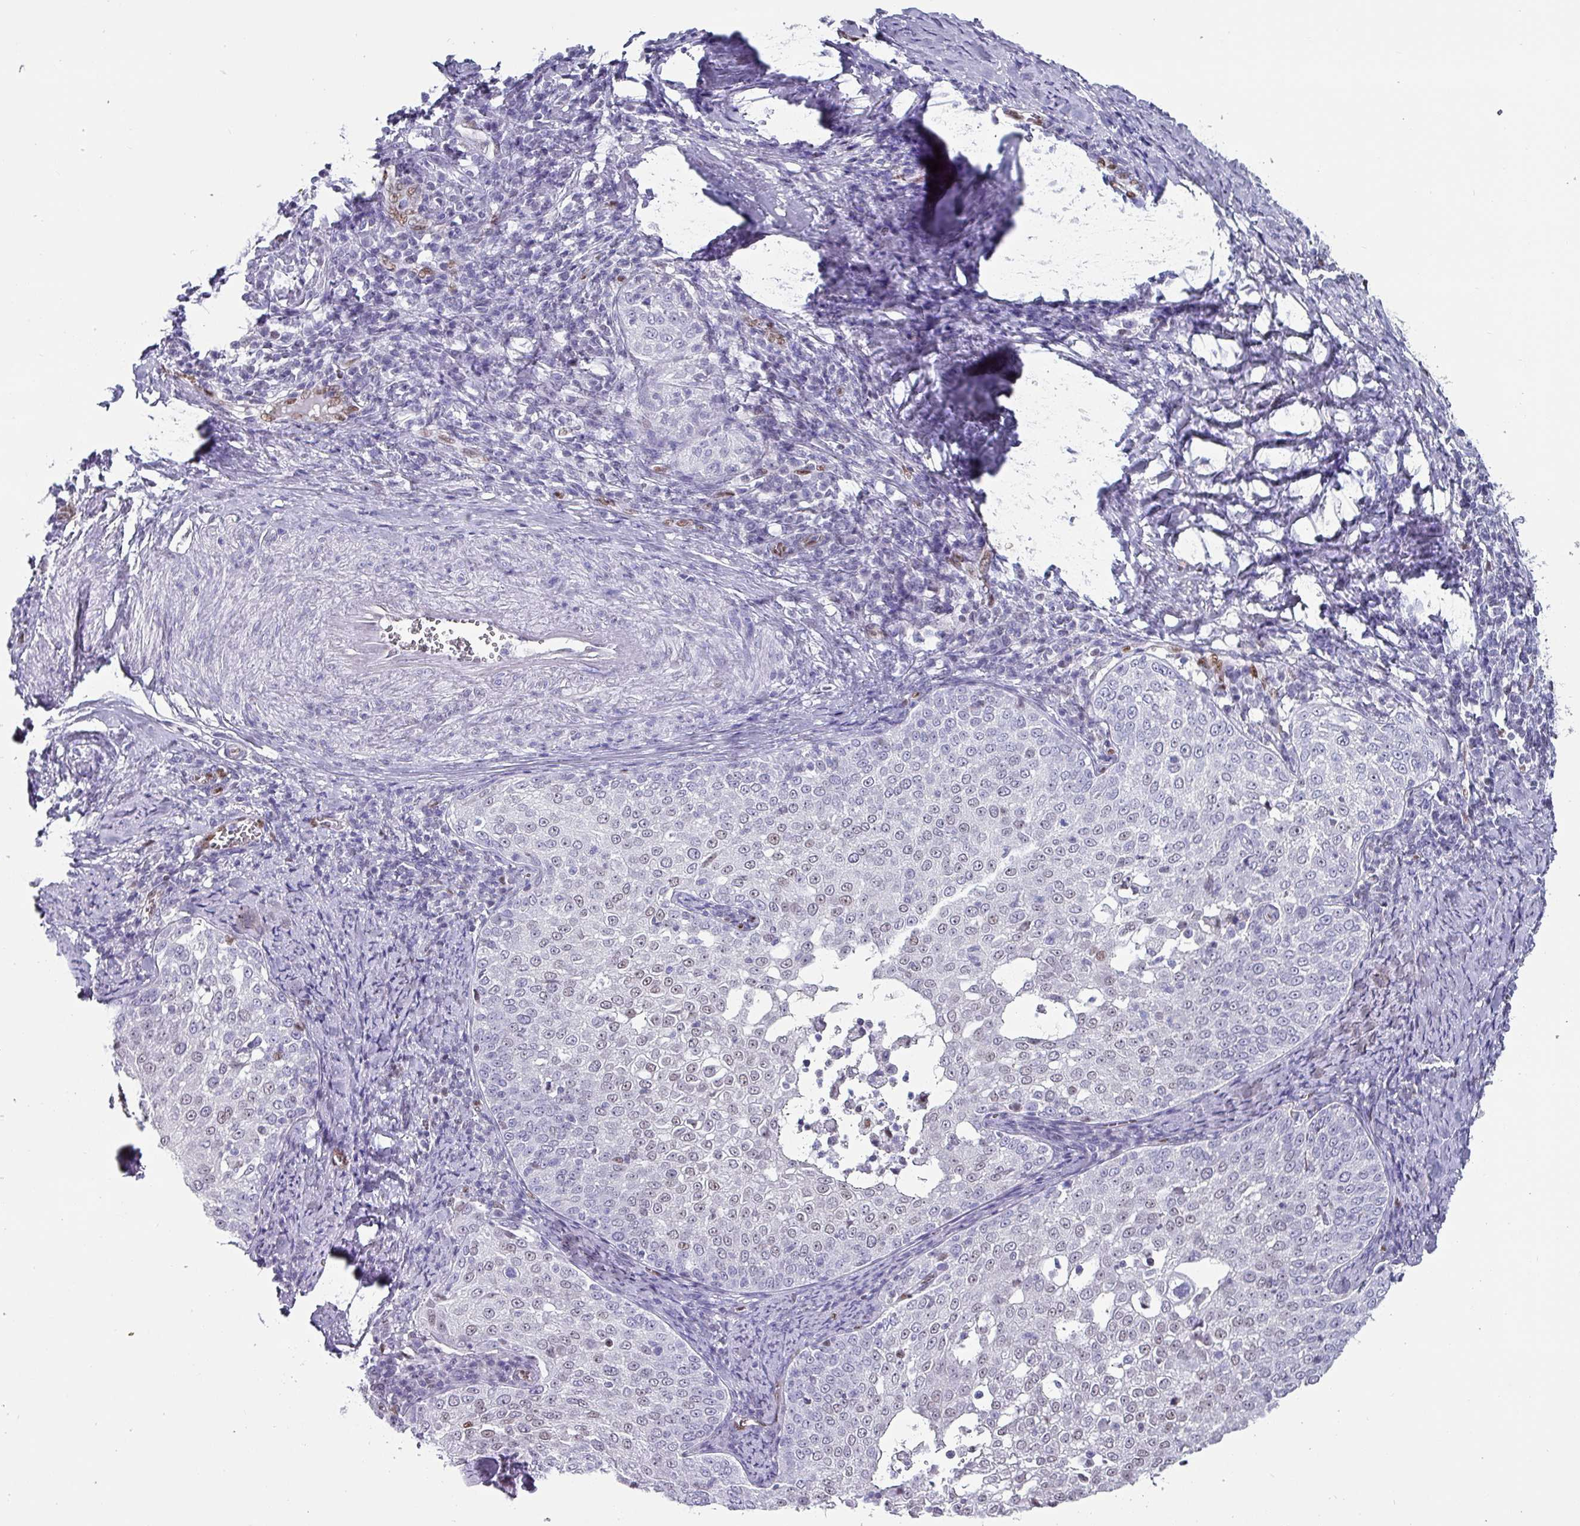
{"staining": {"intensity": "weak", "quantity": "25%-75%", "location": "nuclear"}, "tissue": "cervical cancer", "cell_type": "Tumor cells", "image_type": "cancer", "snomed": [{"axis": "morphology", "description": "Squamous cell carcinoma, NOS"}, {"axis": "topography", "description": "Cervix"}], "caption": "The micrograph shows immunohistochemical staining of cervical squamous cell carcinoma. There is weak nuclear positivity is appreciated in approximately 25%-75% of tumor cells.", "gene": "ZNF816-ZNF321P", "patient": {"sex": "female", "age": 57}}